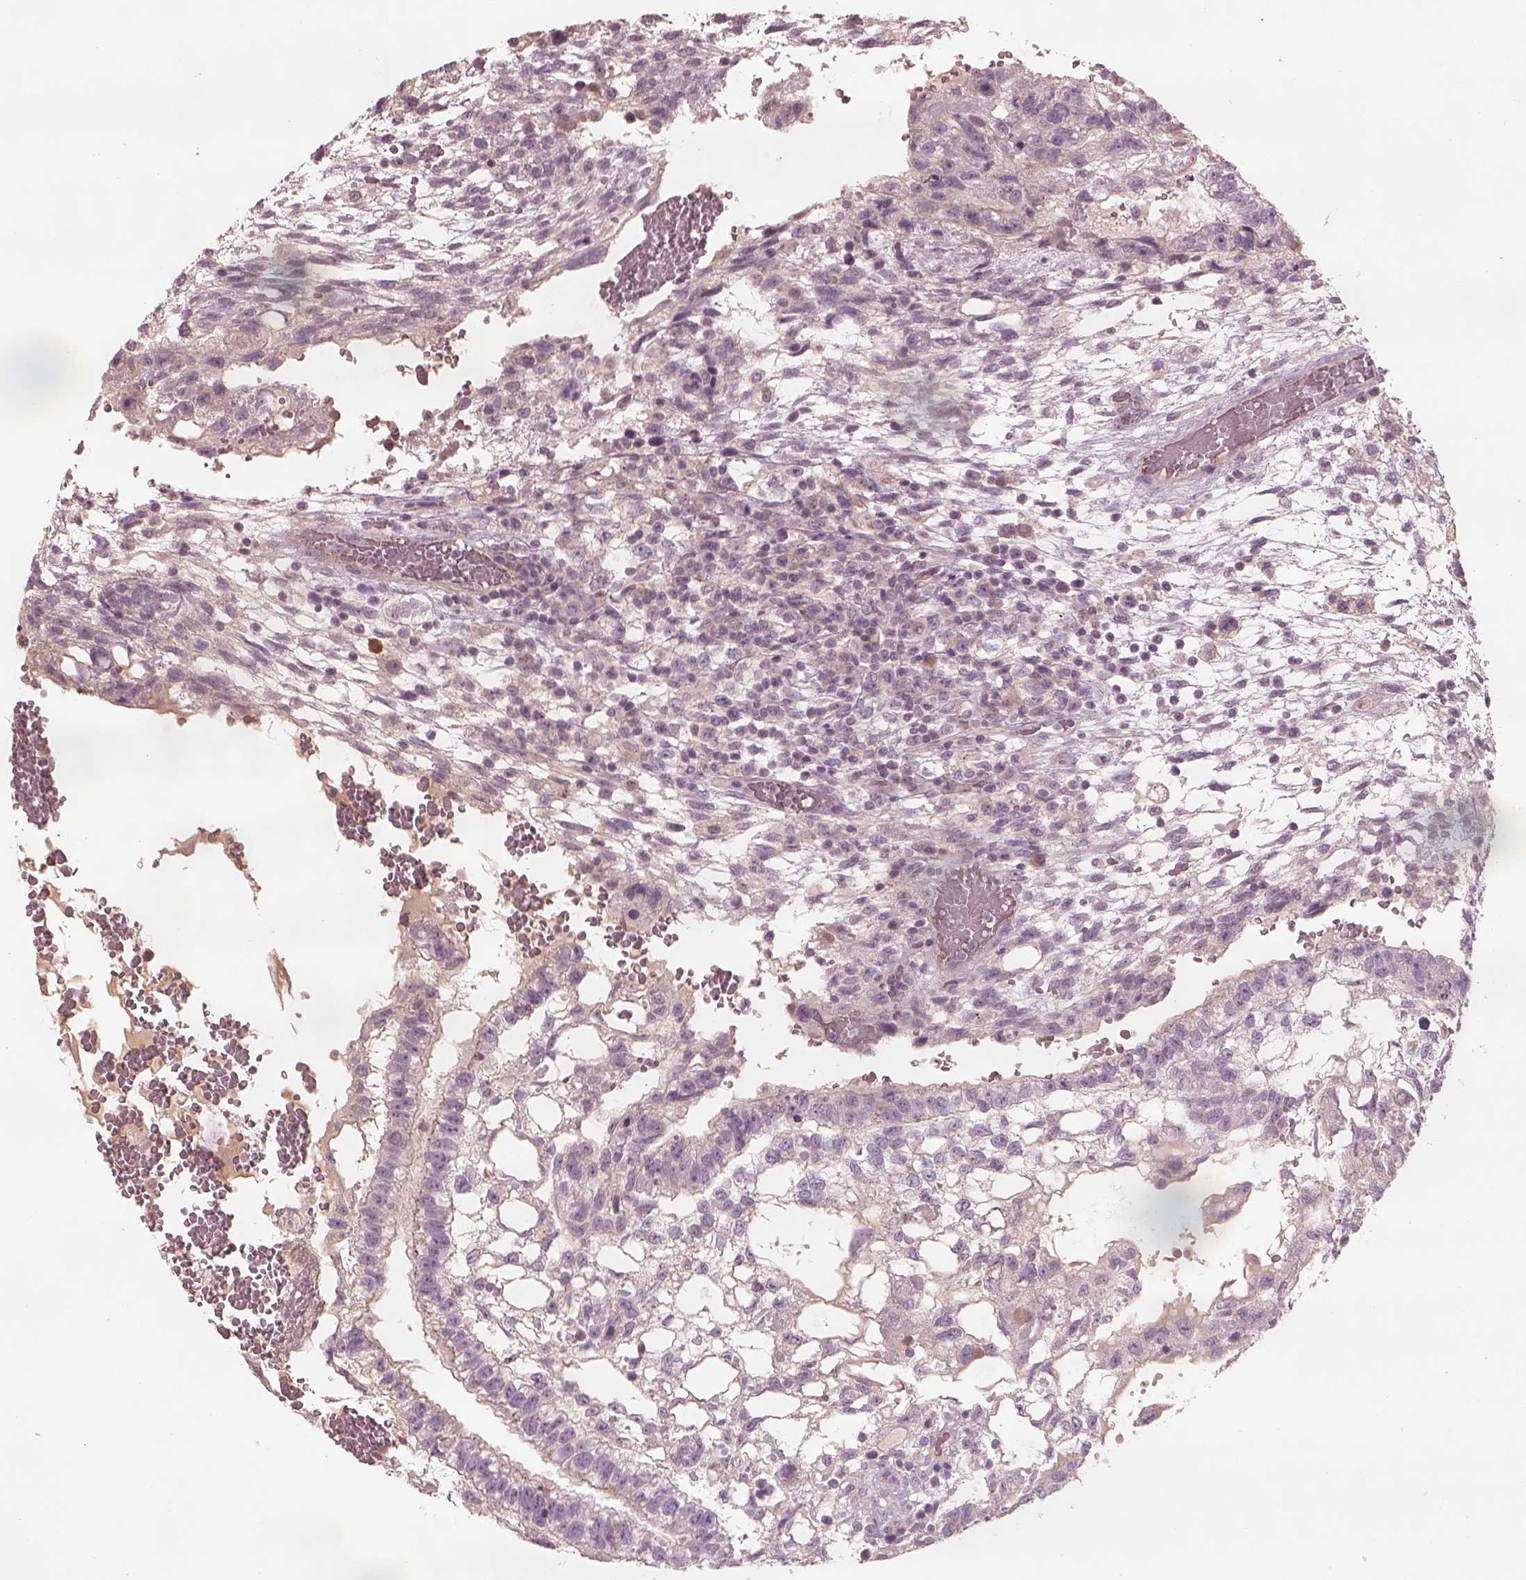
{"staining": {"intensity": "negative", "quantity": "none", "location": "none"}, "tissue": "testis cancer", "cell_type": "Tumor cells", "image_type": "cancer", "snomed": [{"axis": "morphology", "description": "Carcinoma, Embryonal, NOS"}, {"axis": "topography", "description": "Testis"}], "caption": "Testis embryonal carcinoma was stained to show a protein in brown. There is no significant positivity in tumor cells.", "gene": "SDCBP2", "patient": {"sex": "male", "age": 32}}